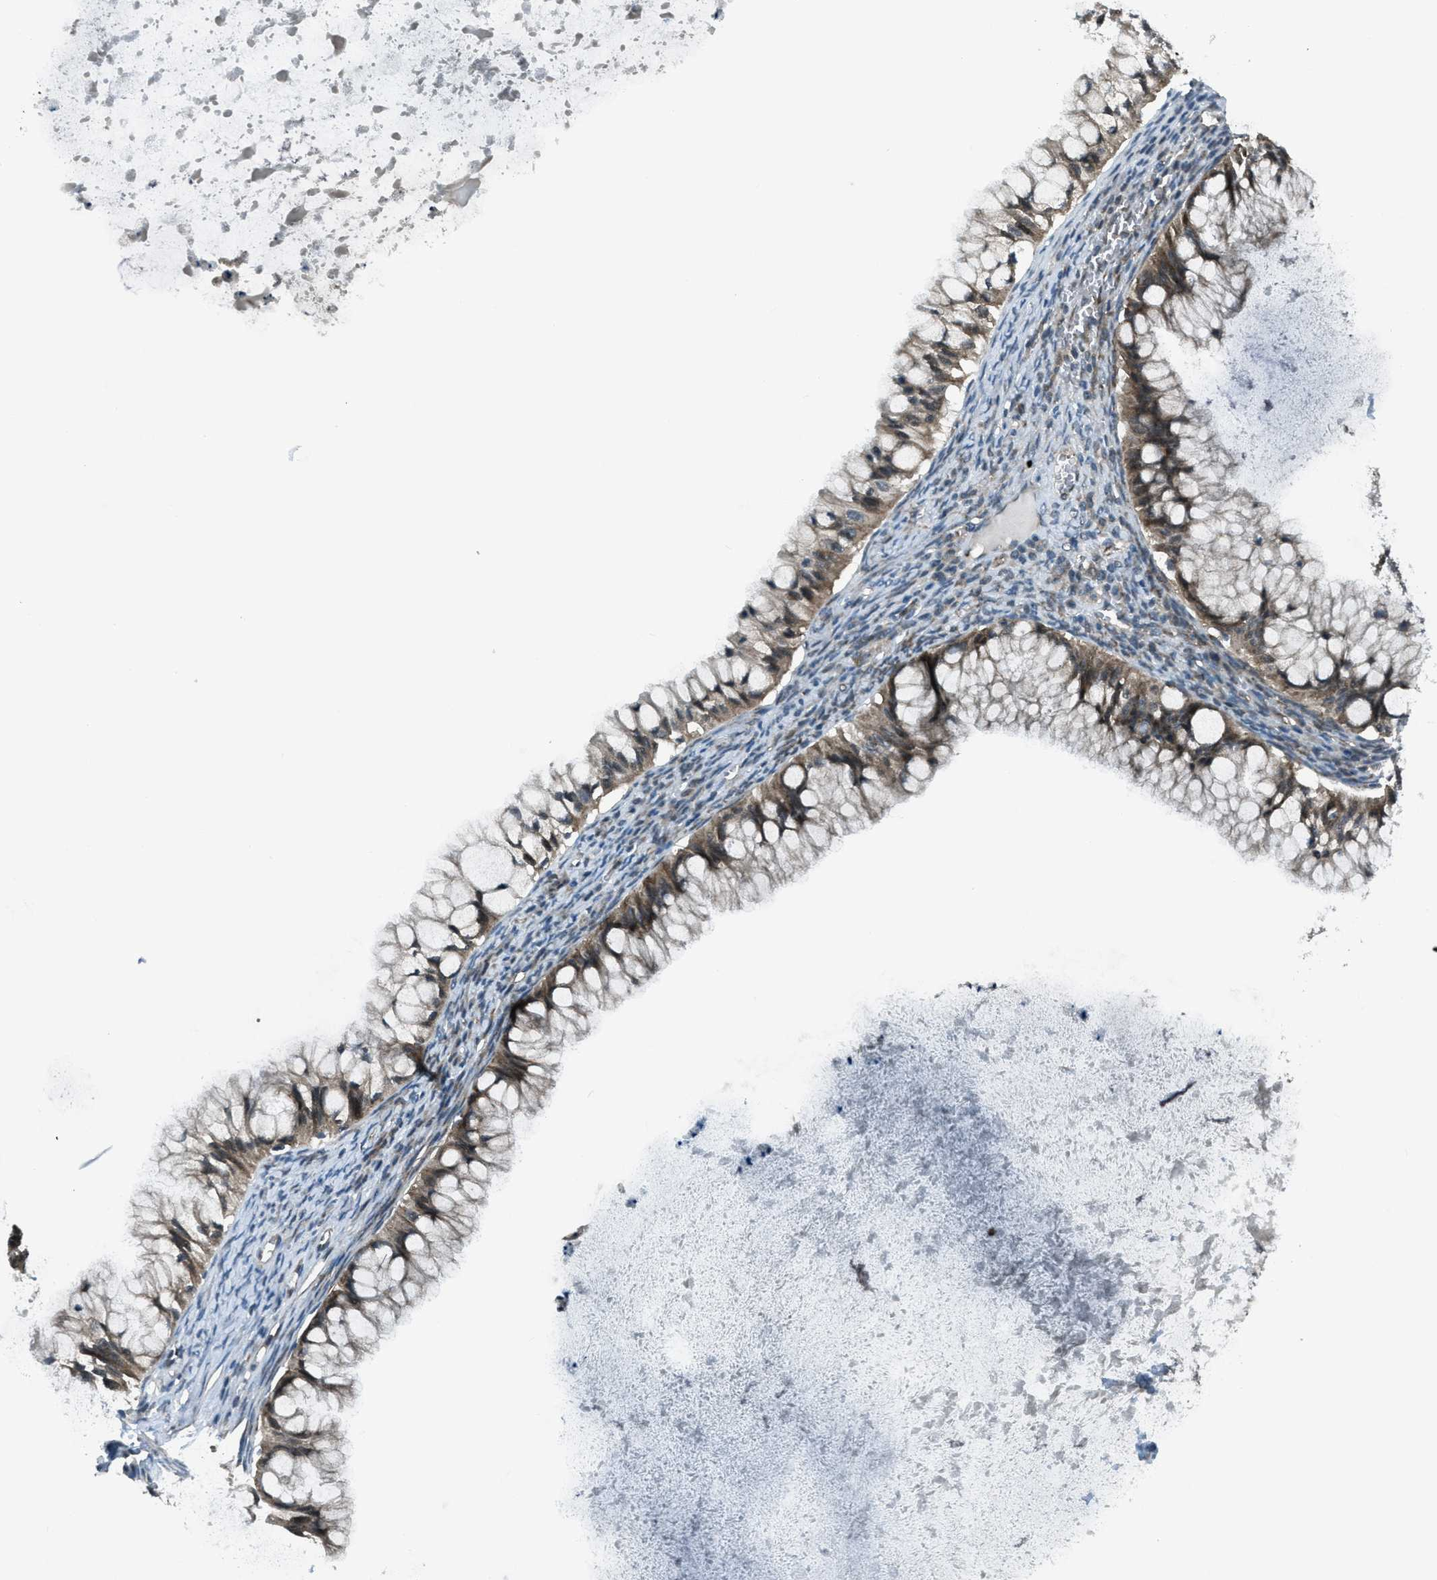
{"staining": {"intensity": "moderate", "quantity": "25%-75%", "location": "cytoplasmic/membranous"}, "tissue": "ovarian cancer", "cell_type": "Tumor cells", "image_type": "cancer", "snomed": [{"axis": "morphology", "description": "Cystadenocarcinoma, mucinous, NOS"}, {"axis": "topography", "description": "Ovary"}], "caption": "This micrograph shows mucinous cystadenocarcinoma (ovarian) stained with IHC to label a protein in brown. The cytoplasmic/membranous of tumor cells show moderate positivity for the protein. Nuclei are counter-stained blue.", "gene": "ASAP2", "patient": {"sex": "female", "age": 57}}